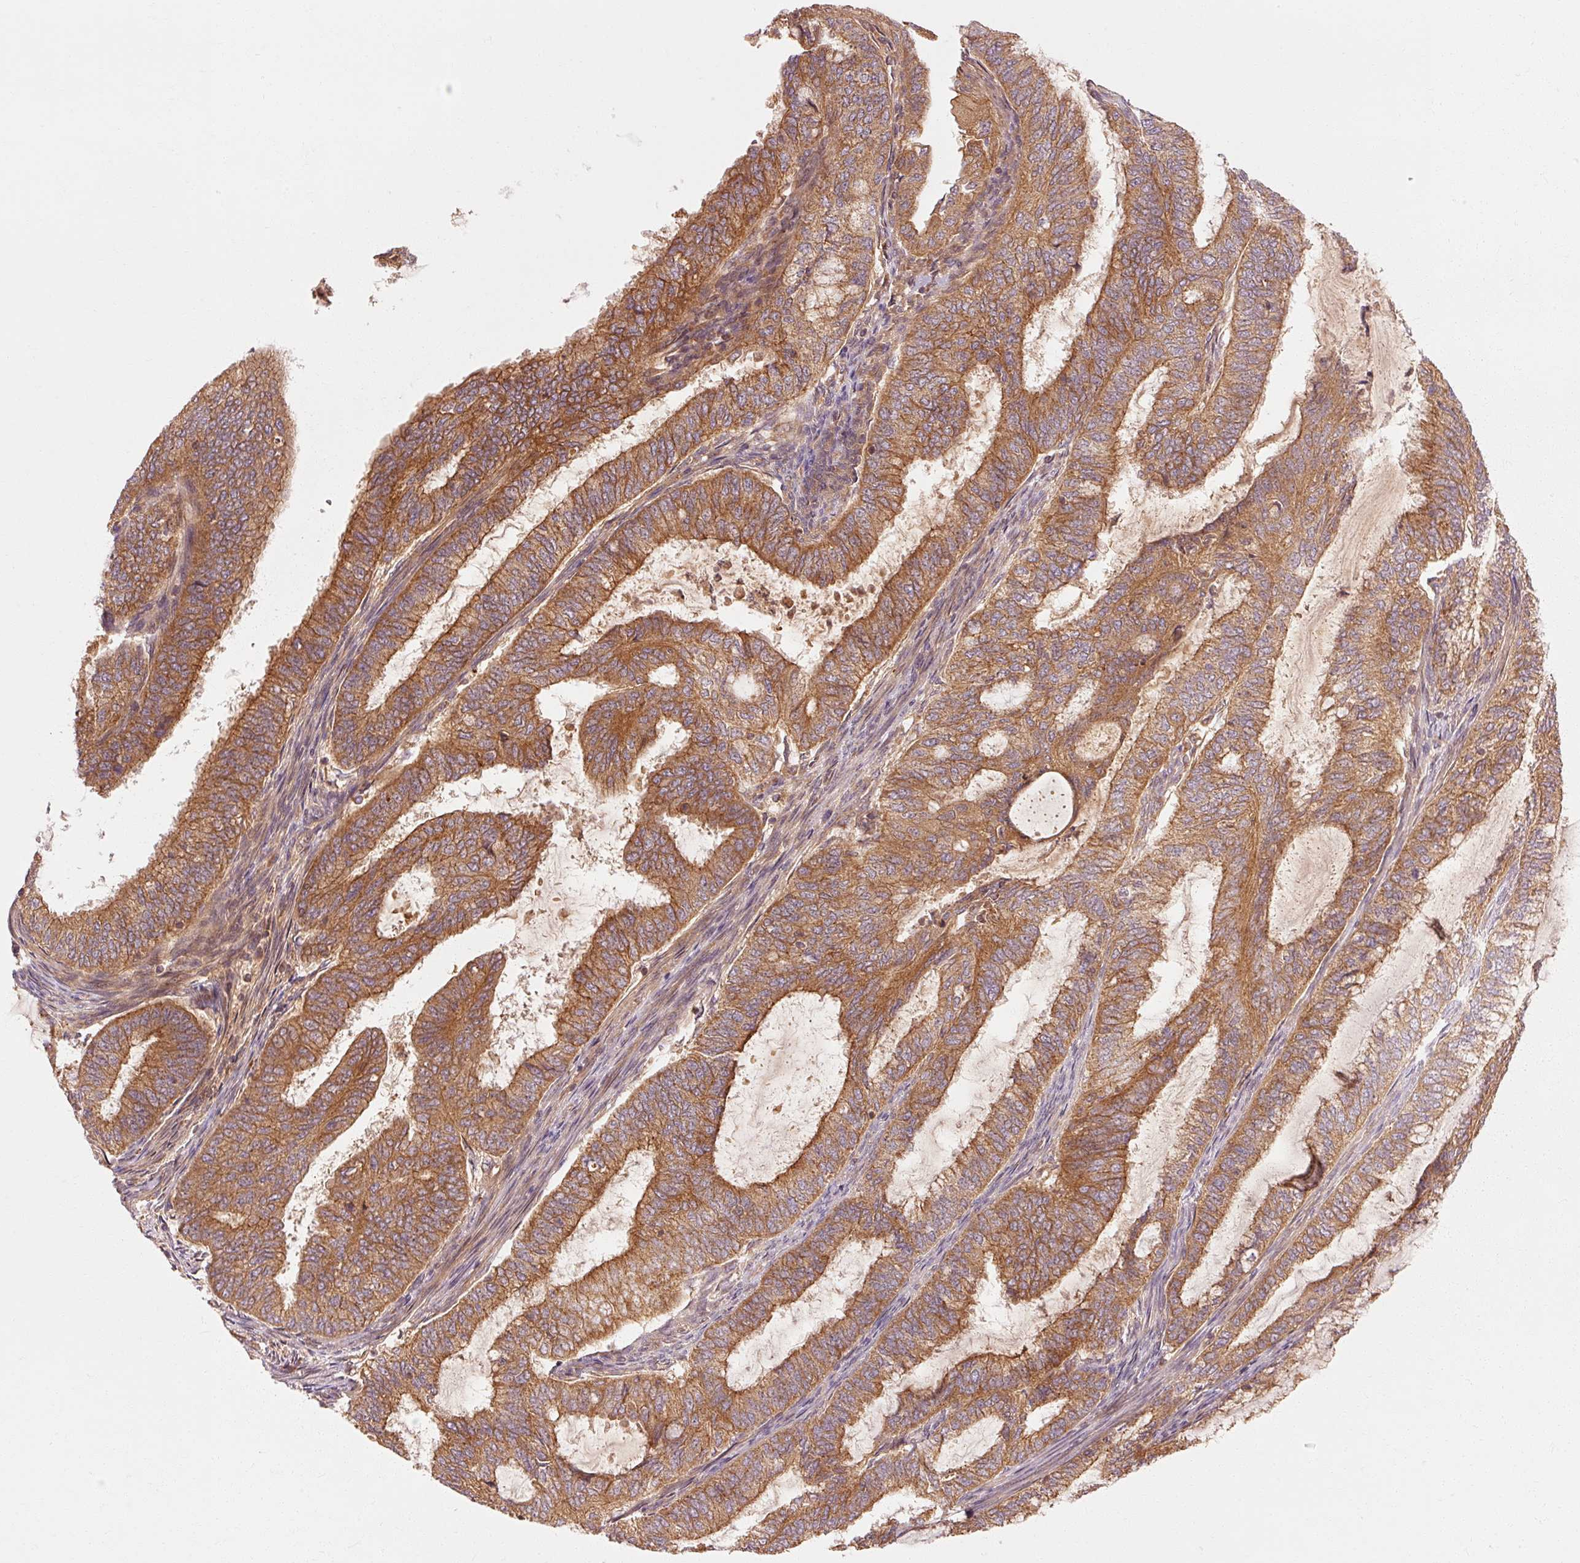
{"staining": {"intensity": "moderate", "quantity": ">75%", "location": "cytoplasmic/membranous"}, "tissue": "endometrial cancer", "cell_type": "Tumor cells", "image_type": "cancer", "snomed": [{"axis": "morphology", "description": "Adenocarcinoma, NOS"}, {"axis": "topography", "description": "Endometrium"}], "caption": "Protein staining of adenocarcinoma (endometrial) tissue shows moderate cytoplasmic/membranous staining in about >75% of tumor cells.", "gene": "CTNNA1", "patient": {"sex": "female", "age": 51}}